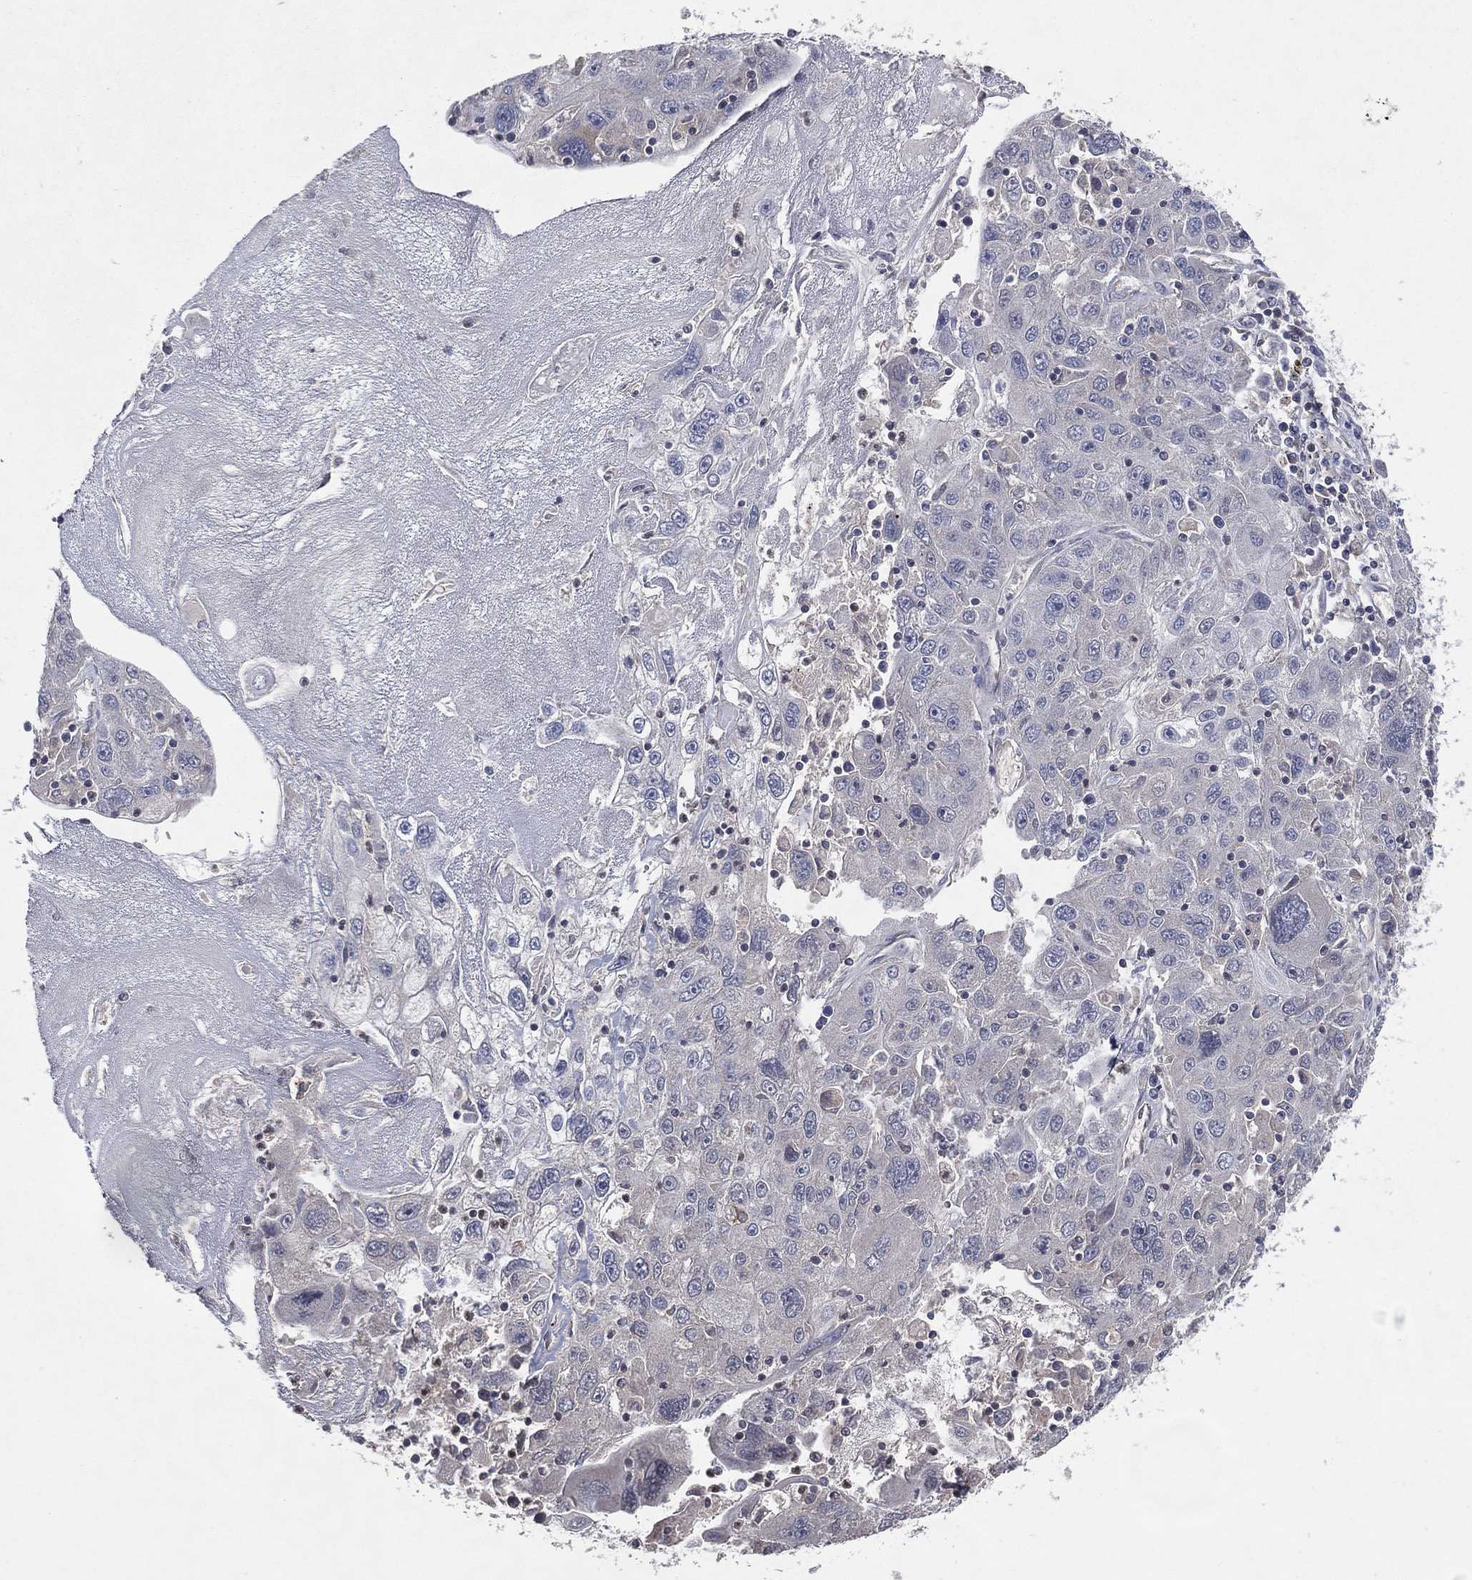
{"staining": {"intensity": "negative", "quantity": "none", "location": "none"}, "tissue": "stomach cancer", "cell_type": "Tumor cells", "image_type": "cancer", "snomed": [{"axis": "morphology", "description": "Adenocarcinoma, NOS"}, {"axis": "topography", "description": "Stomach"}], "caption": "Immunohistochemistry (IHC) image of stomach cancer (adenocarcinoma) stained for a protein (brown), which shows no positivity in tumor cells.", "gene": "DNAH7", "patient": {"sex": "male", "age": 56}}